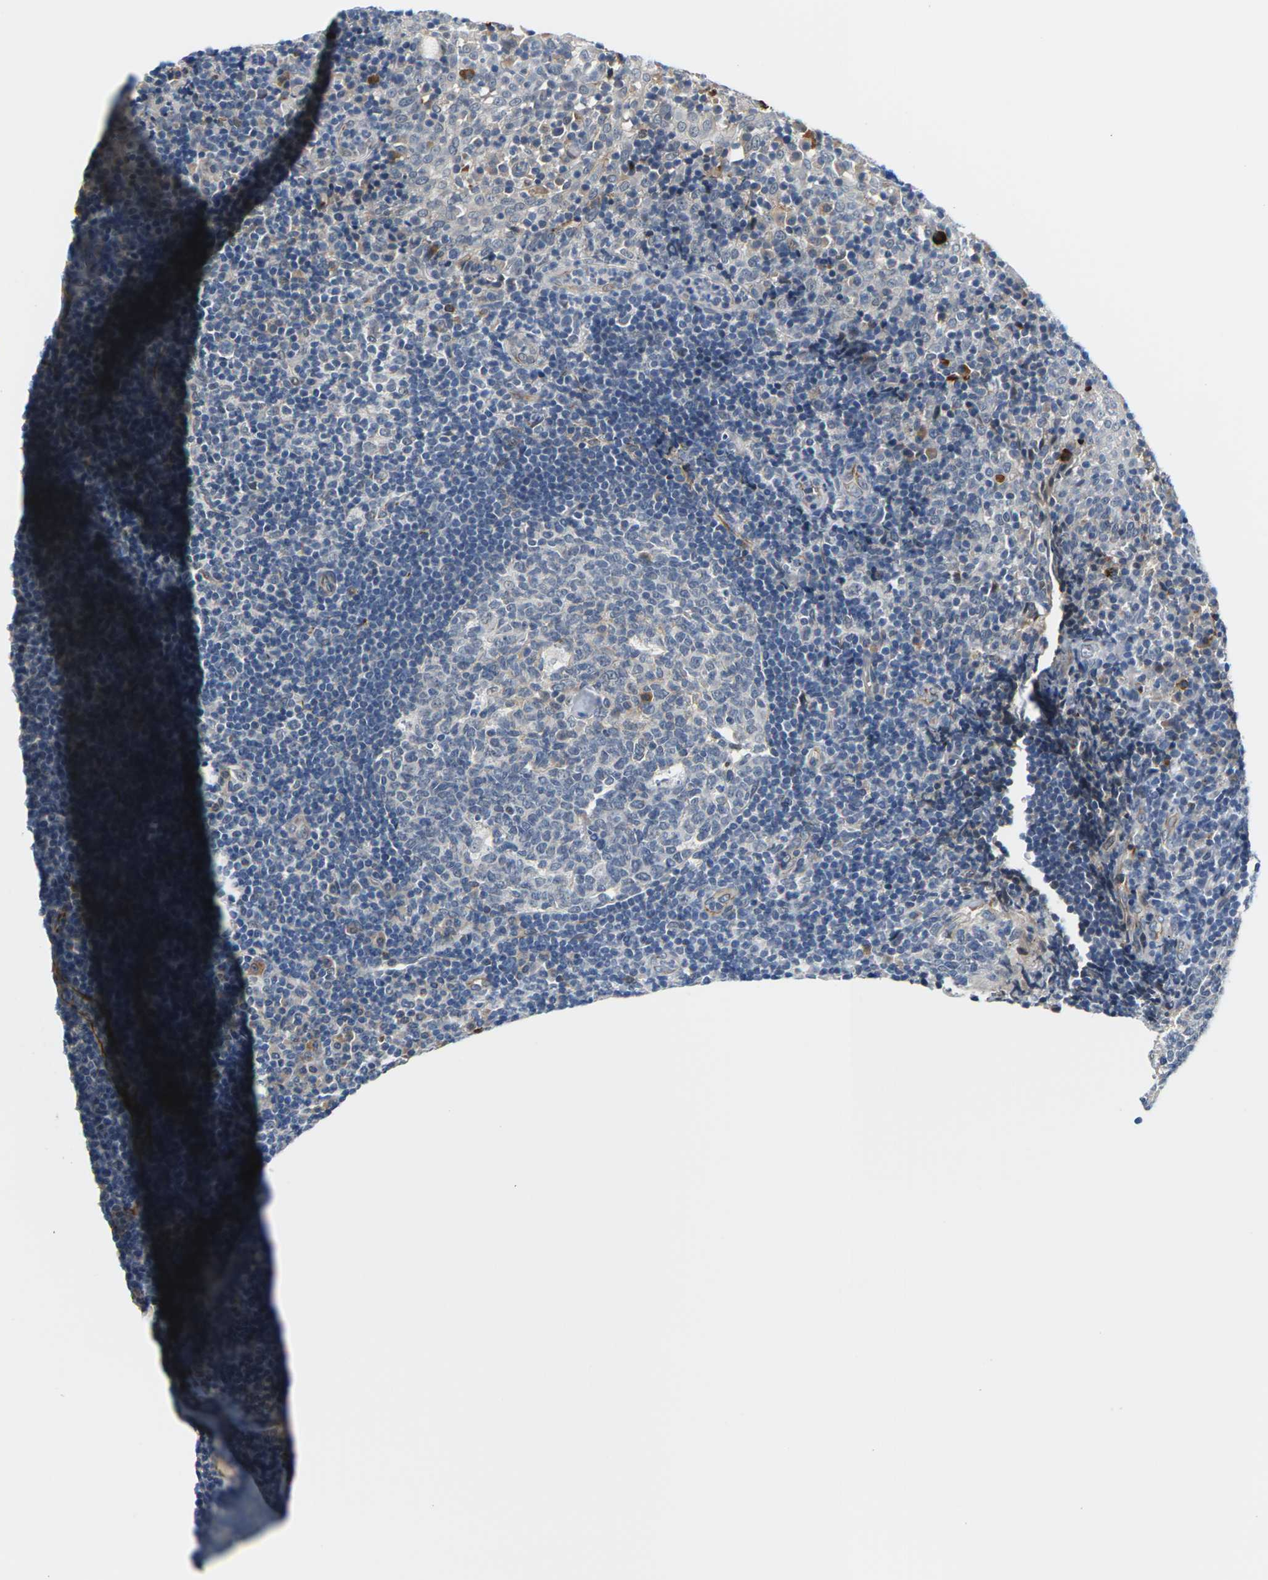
{"staining": {"intensity": "moderate", "quantity": "<25%", "location": "cytoplasmic/membranous"}, "tissue": "tonsil", "cell_type": "Germinal center cells", "image_type": "normal", "snomed": [{"axis": "morphology", "description": "Normal tissue, NOS"}, {"axis": "topography", "description": "Tonsil"}], "caption": "Immunohistochemical staining of unremarkable human tonsil reveals <25% levels of moderate cytoplasmic/membranous protein expression in approximately <25% of germinal center cells. Nuclei are stained in blue.", "gene": "PKP2", "patient": {"sex": "female", "age": 40}}